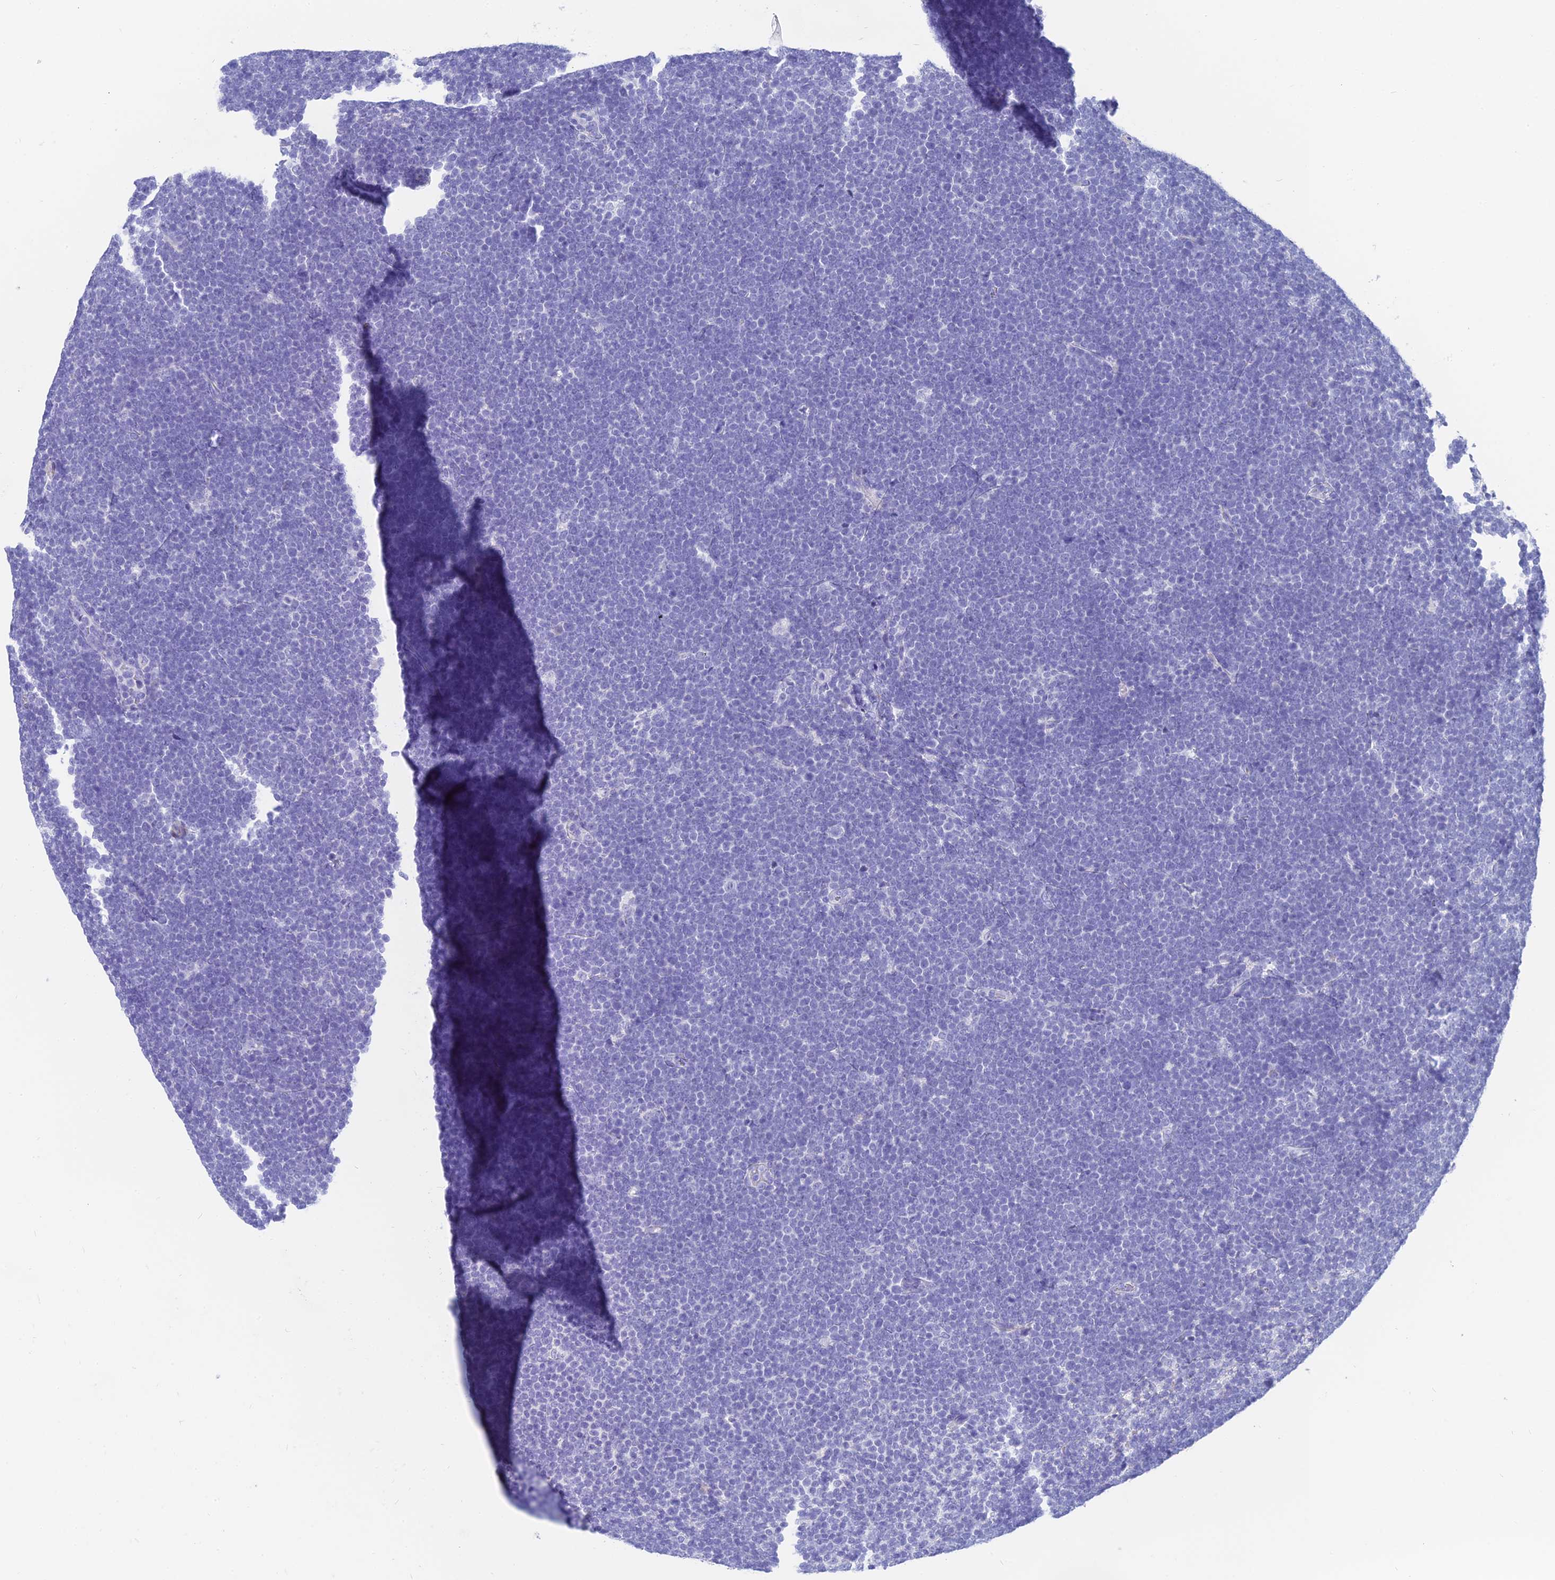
{"staining": {"intensity": "negative", "quantity": "none", "location": "none"}, "tissue": "lymphoma", "cell_type": "Tumor cells", "image_type": "cancer", "snomed": [{"axis": "morphology", "description": "Malignant lymphoma, non-Hodgkin's type, High grade"}, {"axis": "topography", "description": "Lymph node"}], "caption": "A micrograph of human malignant lymphoma, non-Hodgkin's type (high-grade) is negative for staining in tumor cells.", "gene": "SLC36A2", "patient": {"sex": "male", "age": 13}}